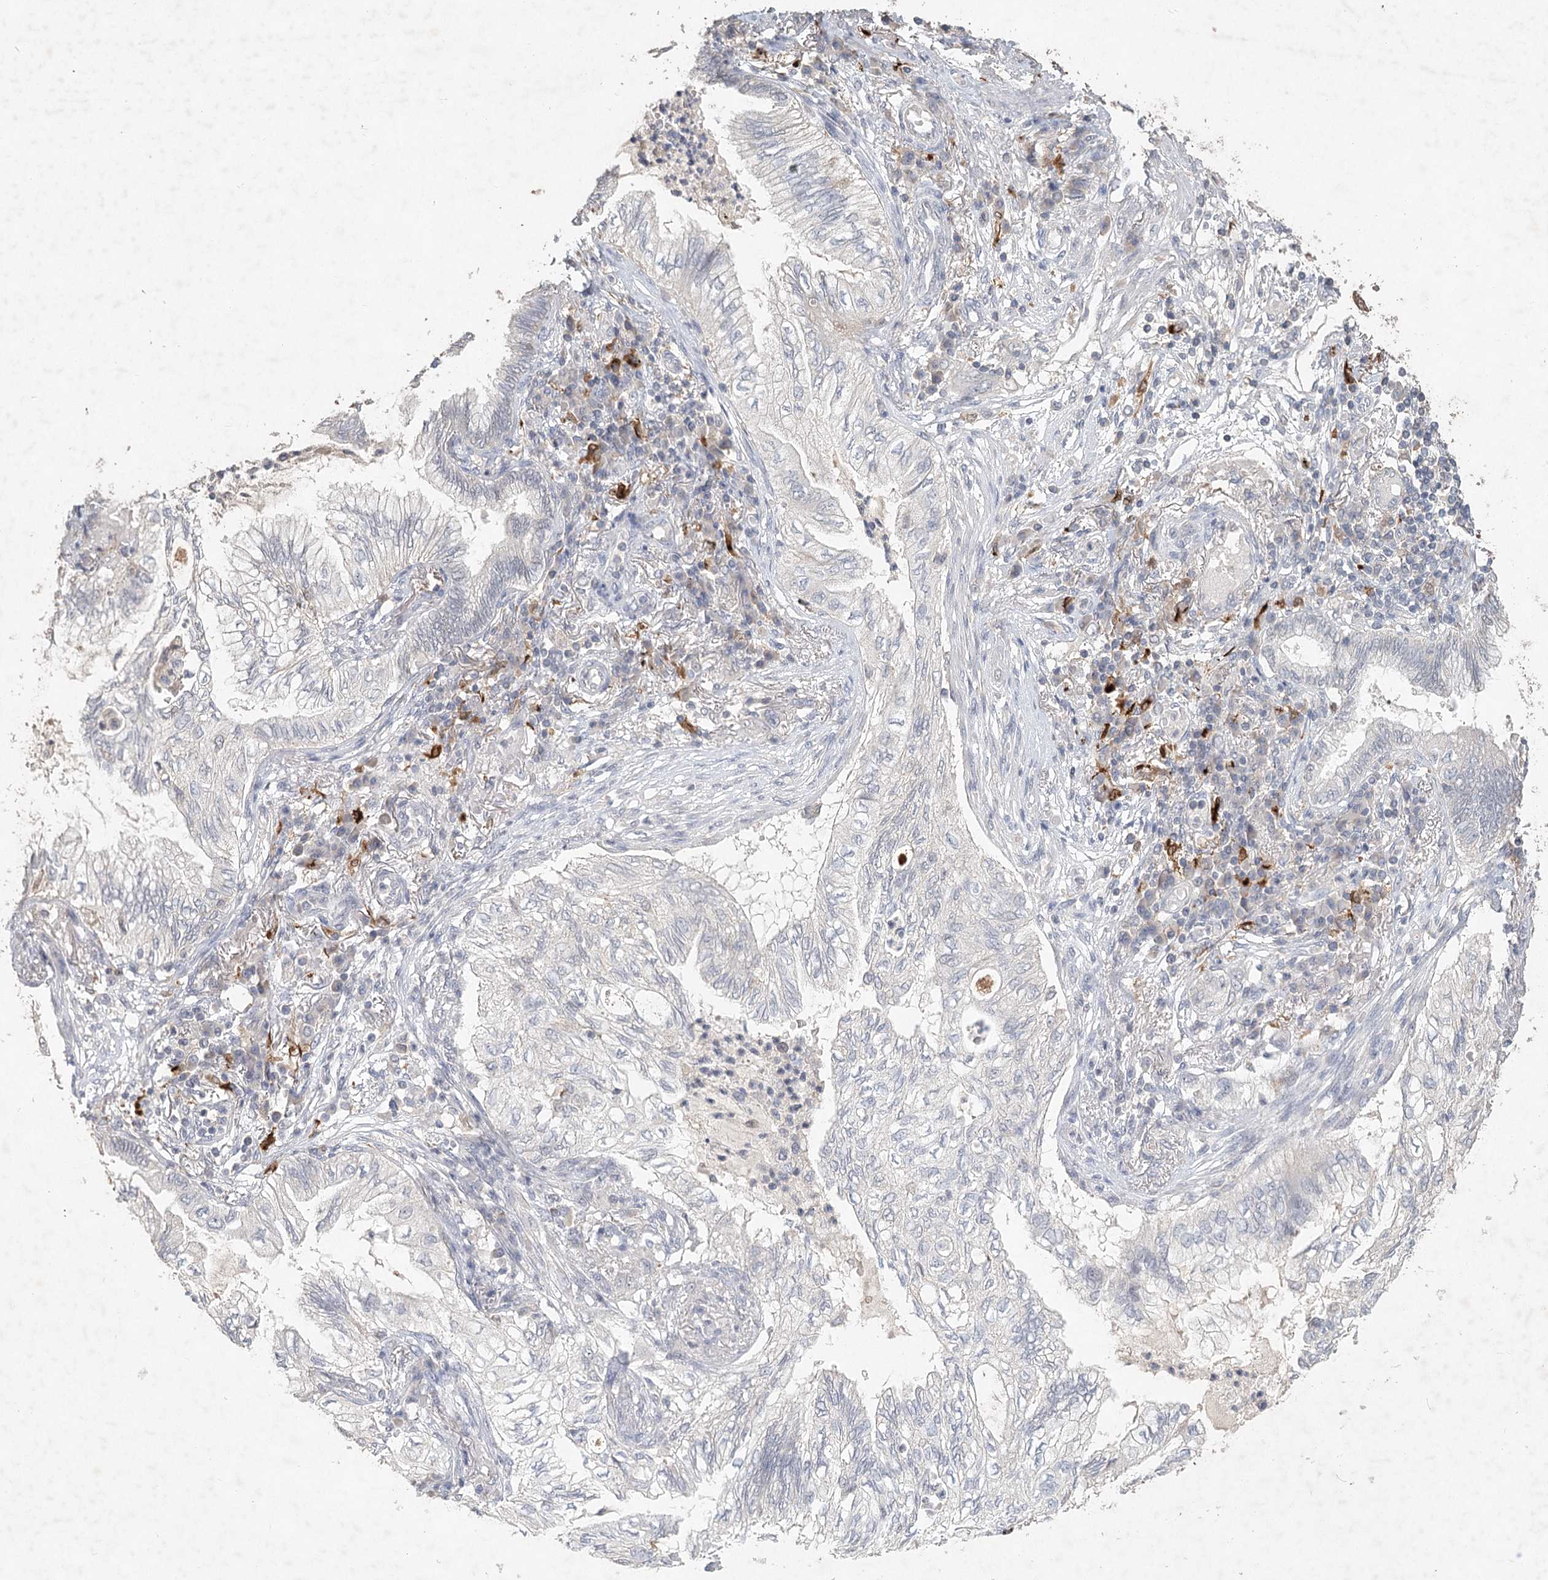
{"staining": {"intensity": "negative", "quantity": "none", "location": "none"}, "tissue": "lung cancer", "cell_type": "Tumor cells", "image_type": "cancer", "snomed": [{"axis": "morphology", "description": "Normal tissue, NOS"}, {"axis": "morphology", "description": "Adenocarcinoma, NOS"}, {"axis": "topography", "description": "Bronchus"}, {"axis": "topography", "description": "Lung"}], "caption": "This is an IHC histopathology image of lung cancer (adenocarcinoma). There is no expression in tumor cells.", "gene": "ARSI", "patient": {"sex": "female", "age": 70}}